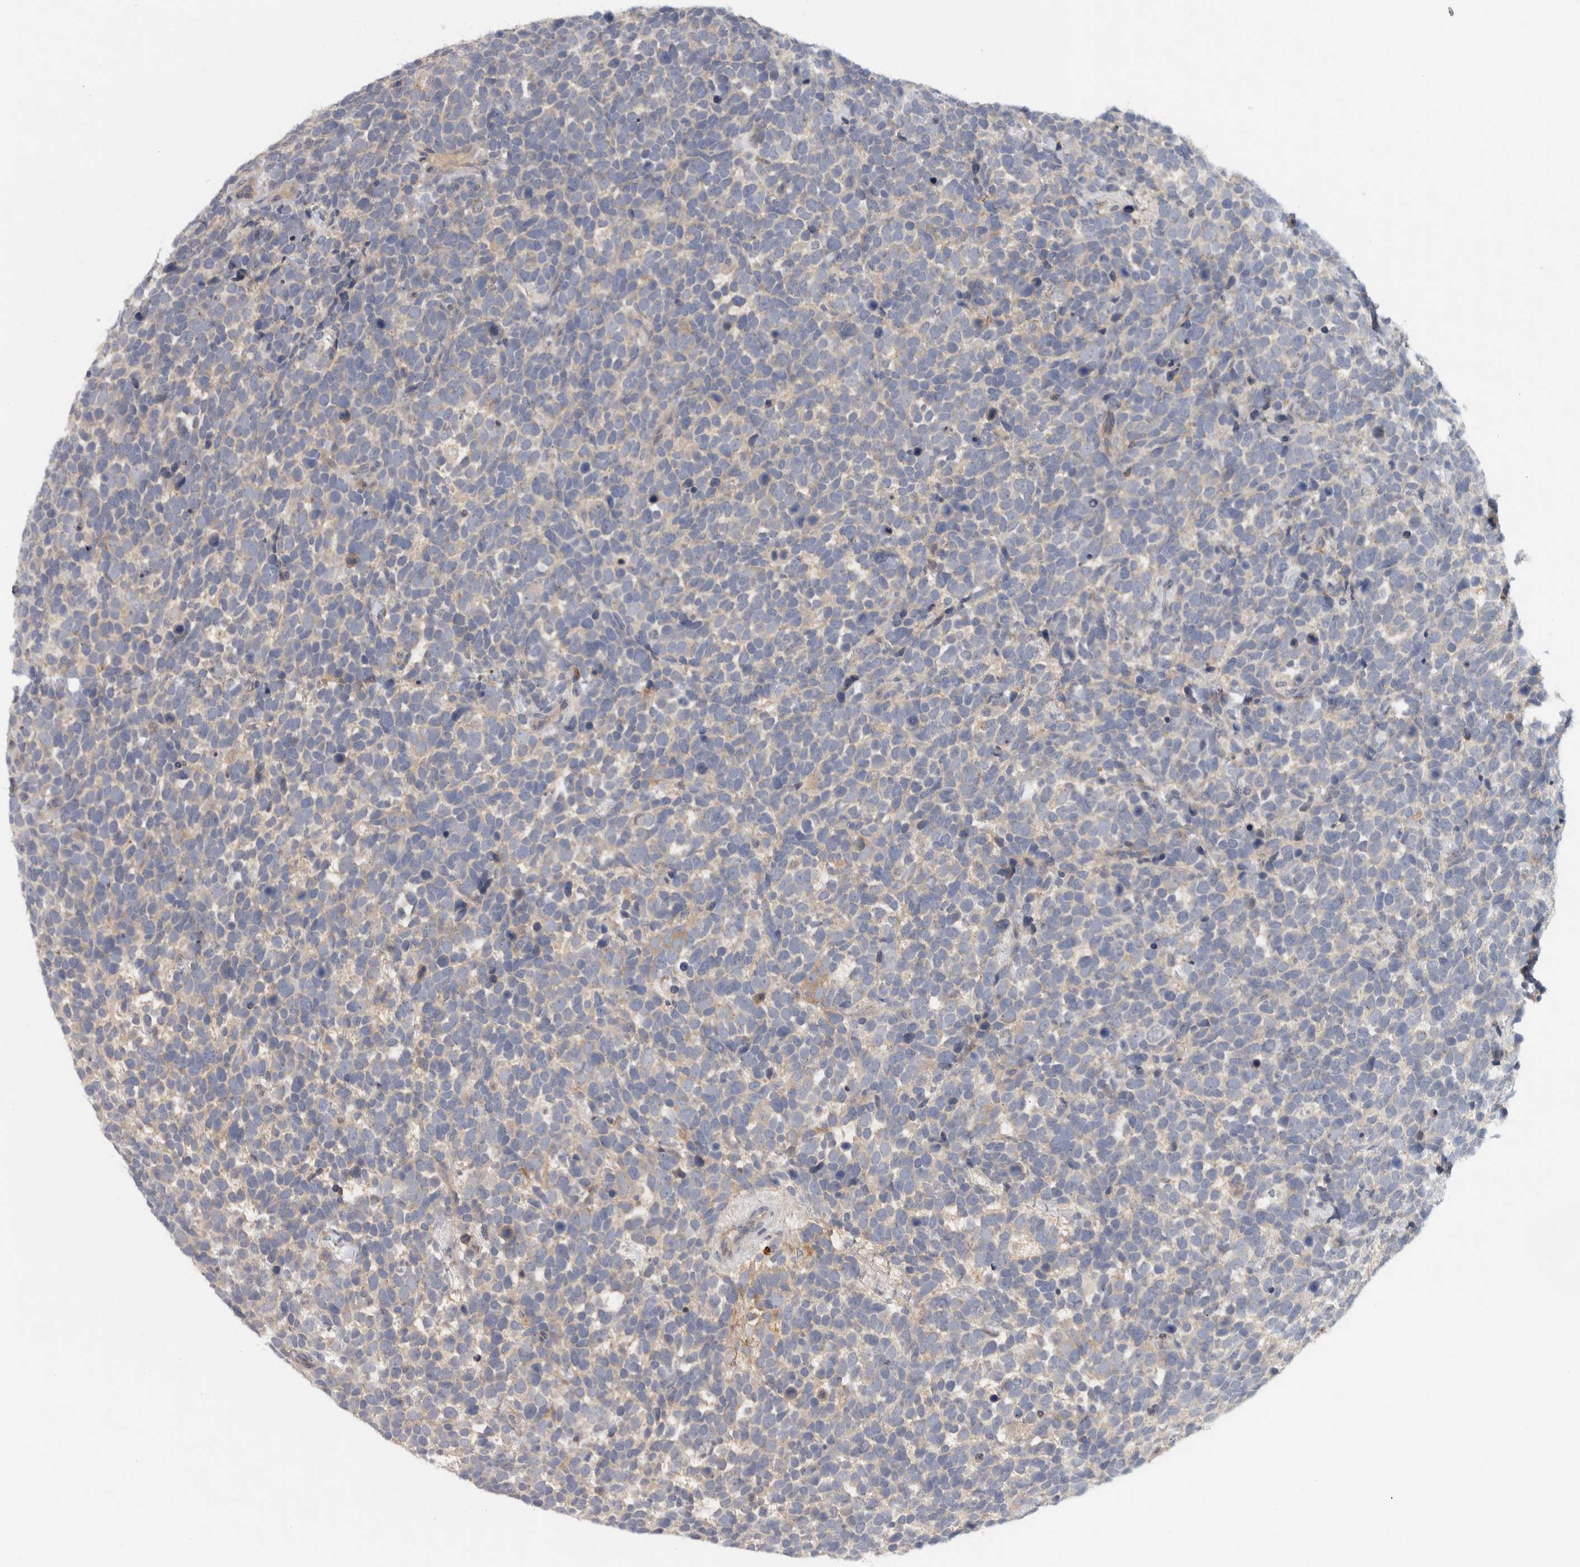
{"staining": {"intensity": "weak", "quantity": "<25%", "location": "cytoplasmic/membranous"}, "tissue": "urothelial cancer", "cell_type": "Tumor cells", "image_type": "cancer", "snomed": [{"axis": "morphology", "description": "Urothelial carcinoma, High grade"}, {"axis": "topography", "description": "Urinary bladder"}], "caption": "Image shows no significant protein staining in tumor cells of urothelial cancer.", "gene": "ADPRM", "patient": {"sex": "female", "age": 82}}